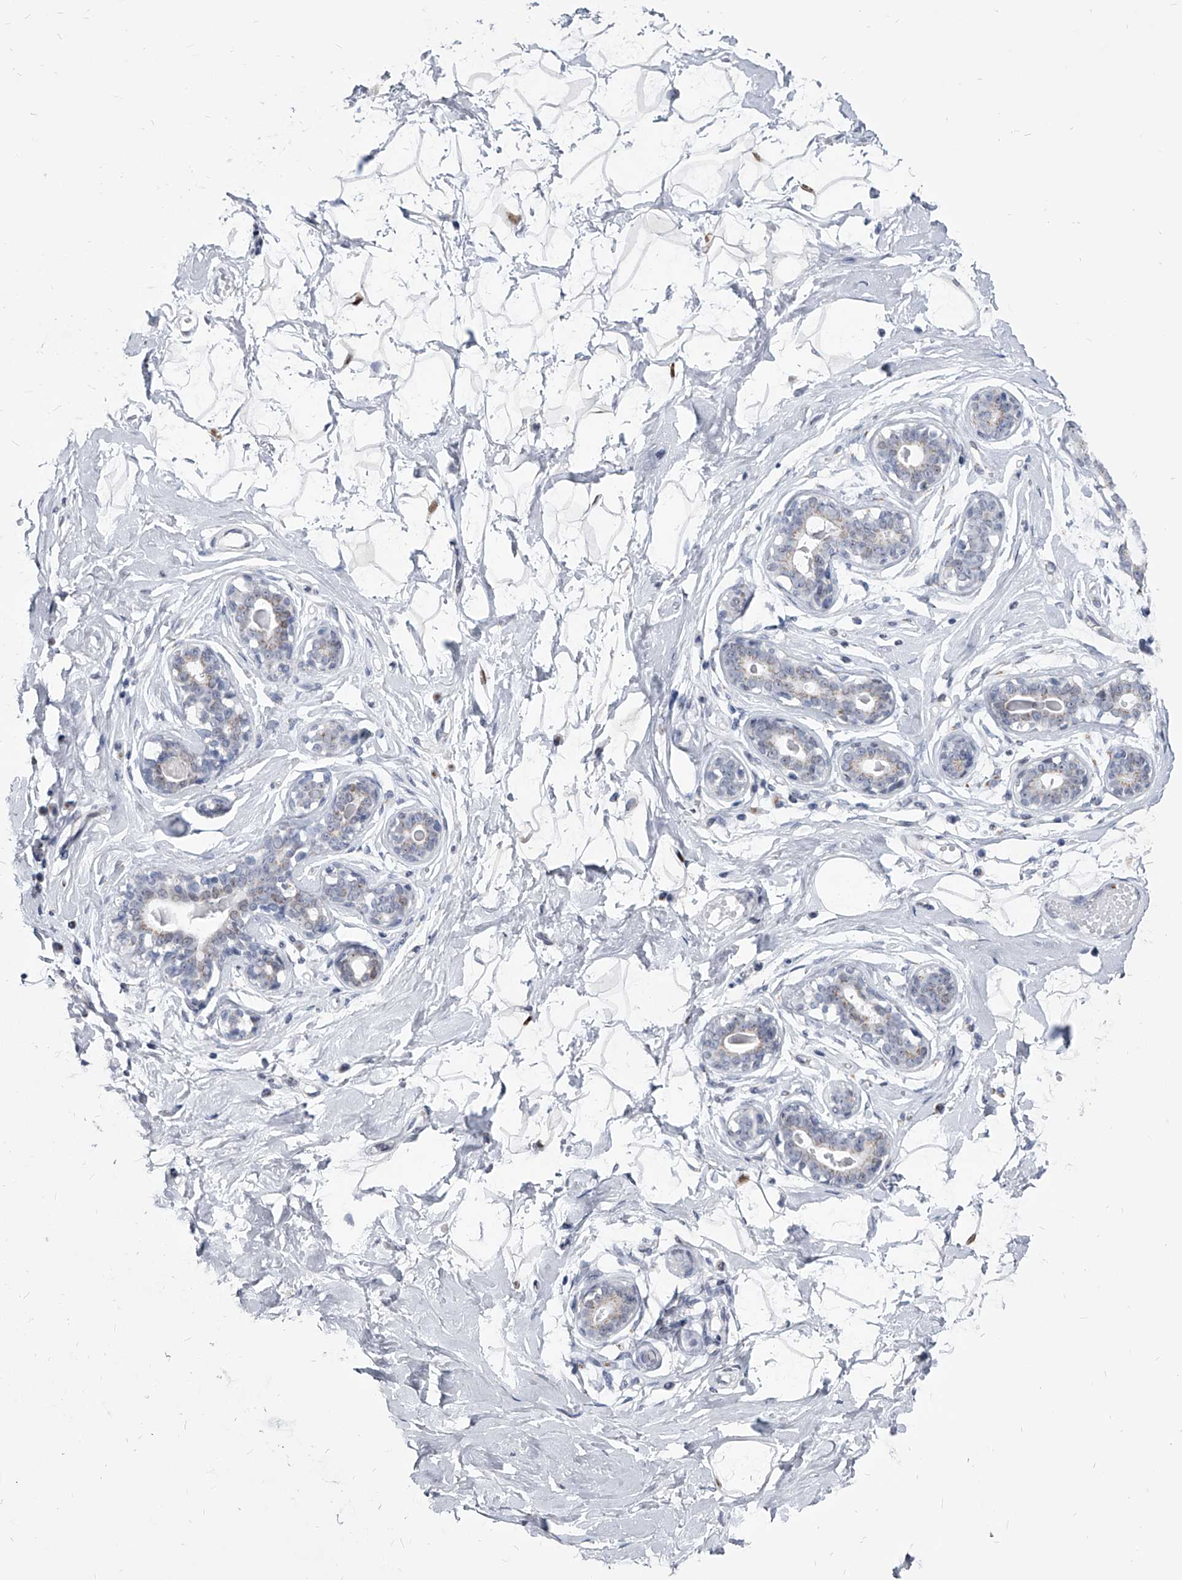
{"staining": {"intensity": "negative", "quantity": "none", "location": "none"}, "tissue": "breast", "cell_type": "Adipocytes", "image_type": "normal", "snomed": [{"axis": "morphology", "description": "Normal tissue, NOS"}, {"axis": "morphology", "description": "Adenoma, NOS"}, {"axis": "topography", "description": "Breast"}], "caption": "Protein analysis of unremarkable breast reveals no significant positivity in adipocytes.", "gene": "EVA1C", "patient": {"sex": "female", "age": 23}}